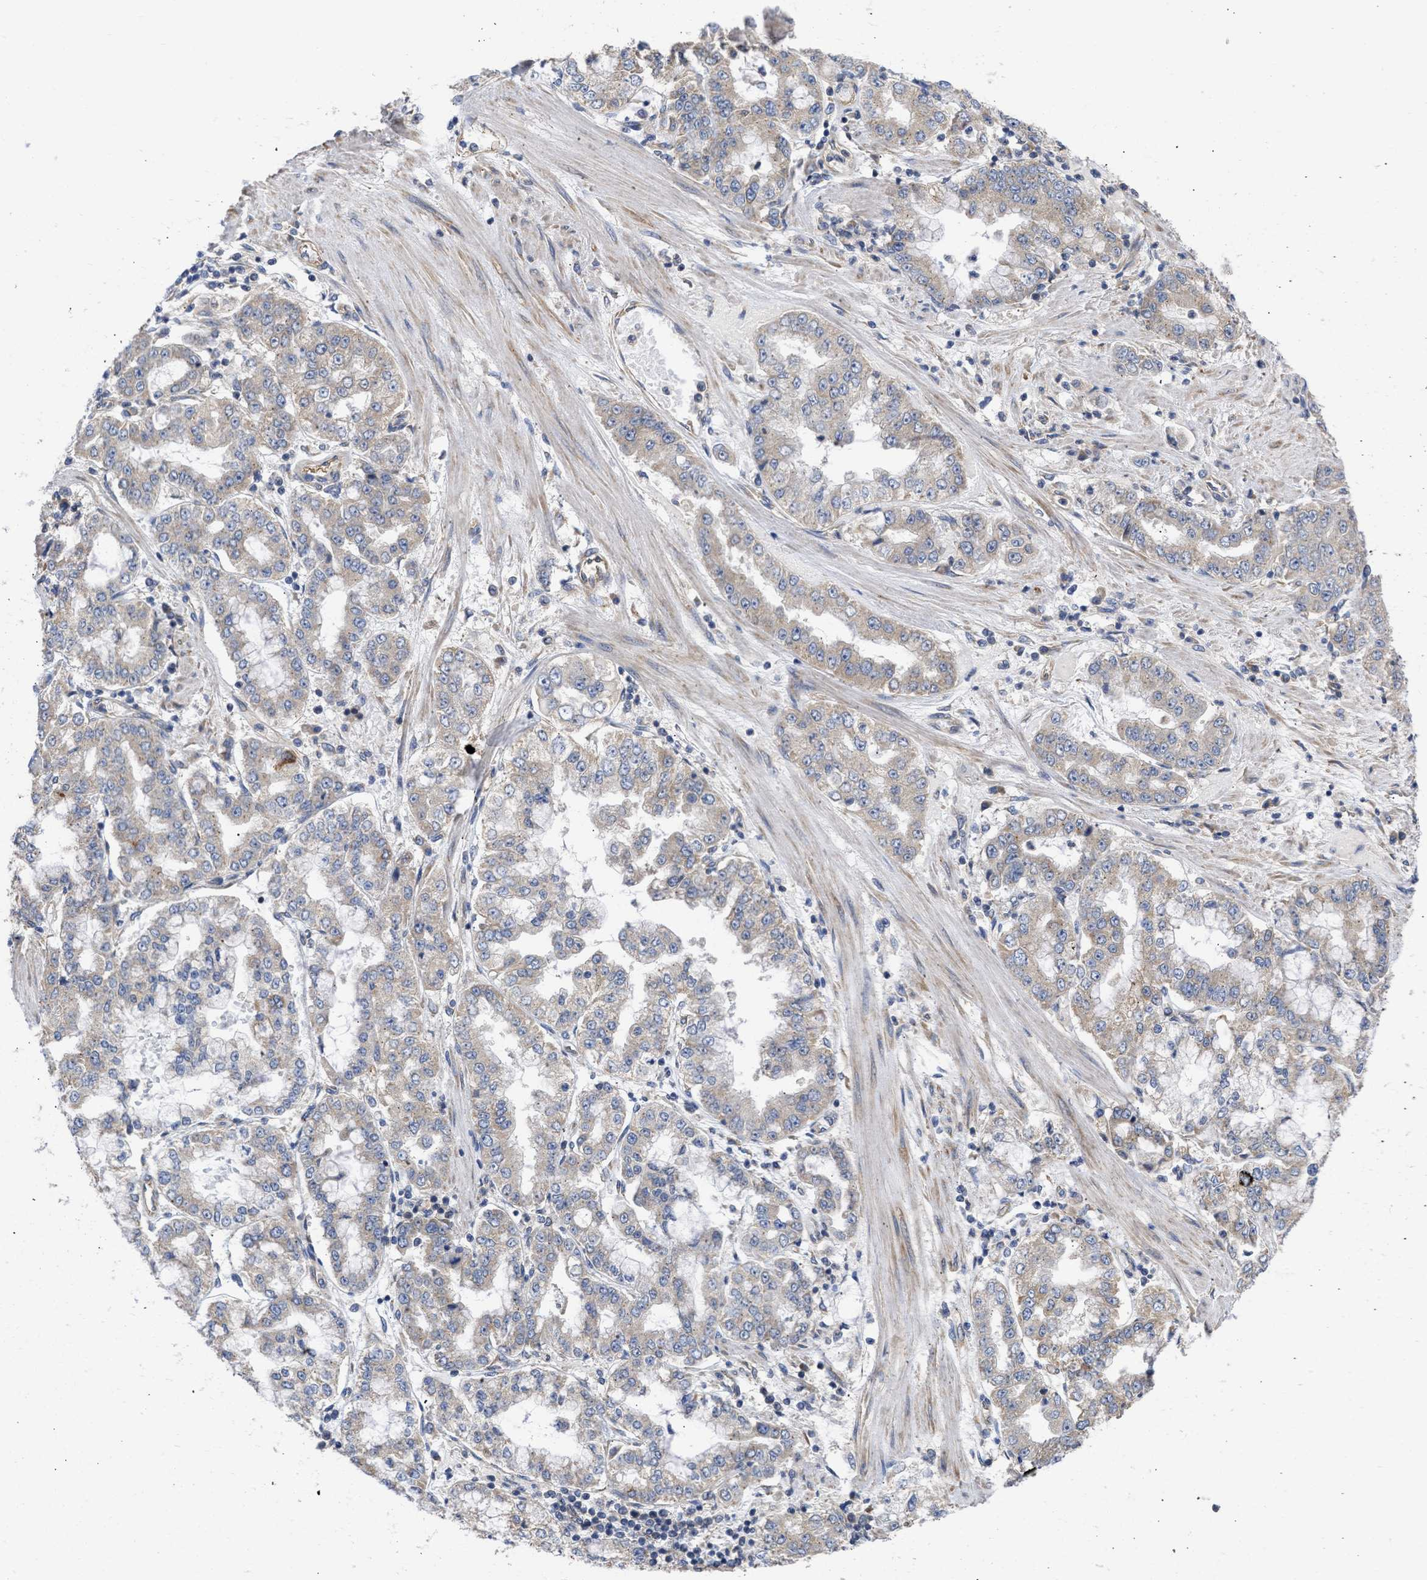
{"staining": {"intensity": "weak", "quantity": "25%-75%", "location": "cytoplasmic/membranous"}, "tissue": "stomach cancer", "cell_type": "Tumor cells", "image_type": "cancer", "snomed": [{"axis": "morphology", "description": "Adenocarcinoma, NOS"}, {"axis": "topography", "description": "Stomach"}], "caption": "Stomach cancer (adenocarcinoma) was stained to show a protein in brown. There is low levels of weak cytoplasmic/membranous staining in about 25%-75% of tumor cells.", "gene": "MAP2K3", "patient": {"sex": "male", "age": 76}}